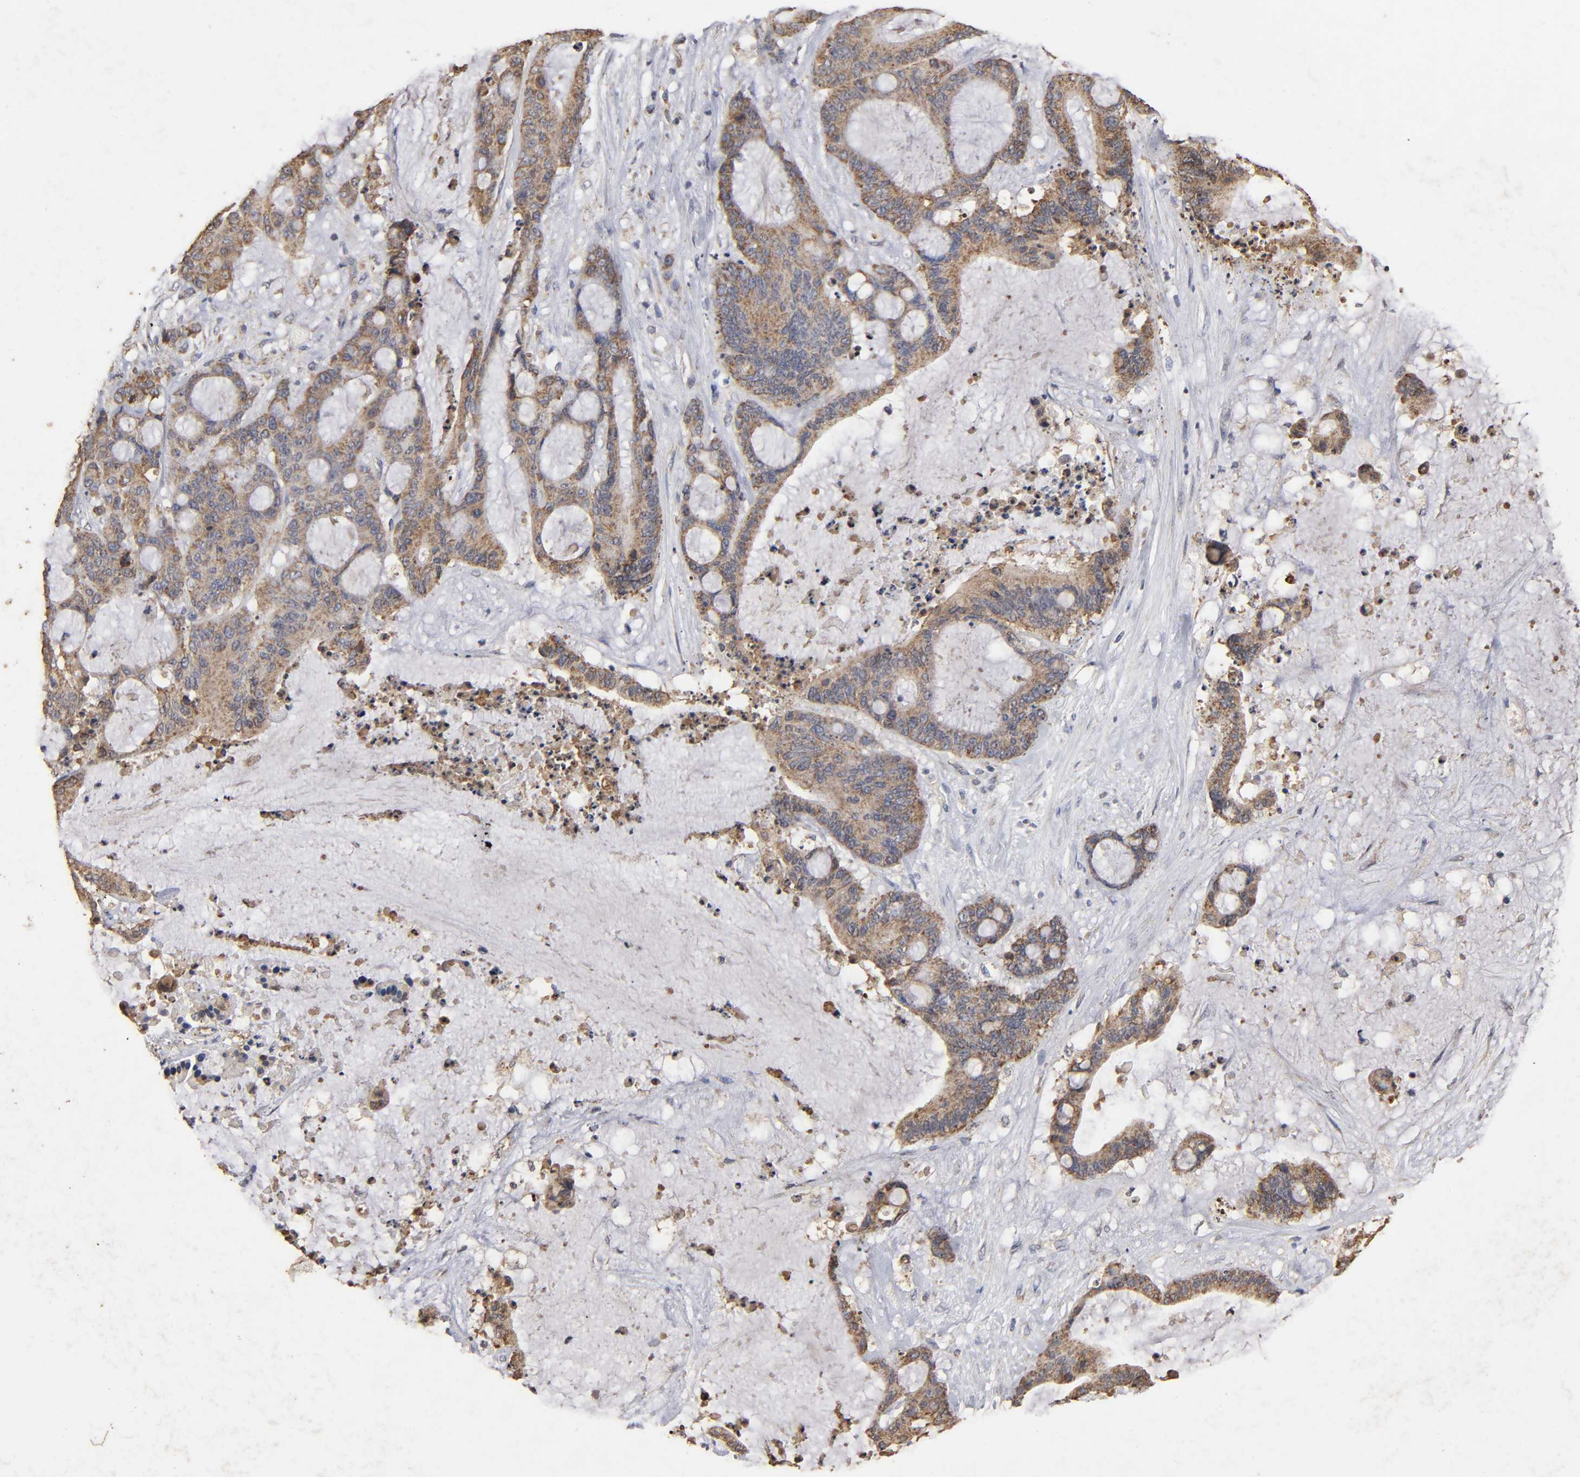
{"staining": {"intensity": "moderate", "quantity": ">75%", "location": "cytoplasmic/membranous"}, "tissue": "liver cancer", "cell_type": "Tumor cells", "image_type": "cancer", "snomed": [{"axis": "morphology", "description": "Cholangiocarcinoma"}, {"axis": "topography", "description": "Liver"}], "caption": "A brown stain labels moderate cytoplasmic/membranous expression of a protein in liver cholangiocarcinoma tumor cells.", "gene": "CYCS", "patient": {"sex": "female", "age": 73}}